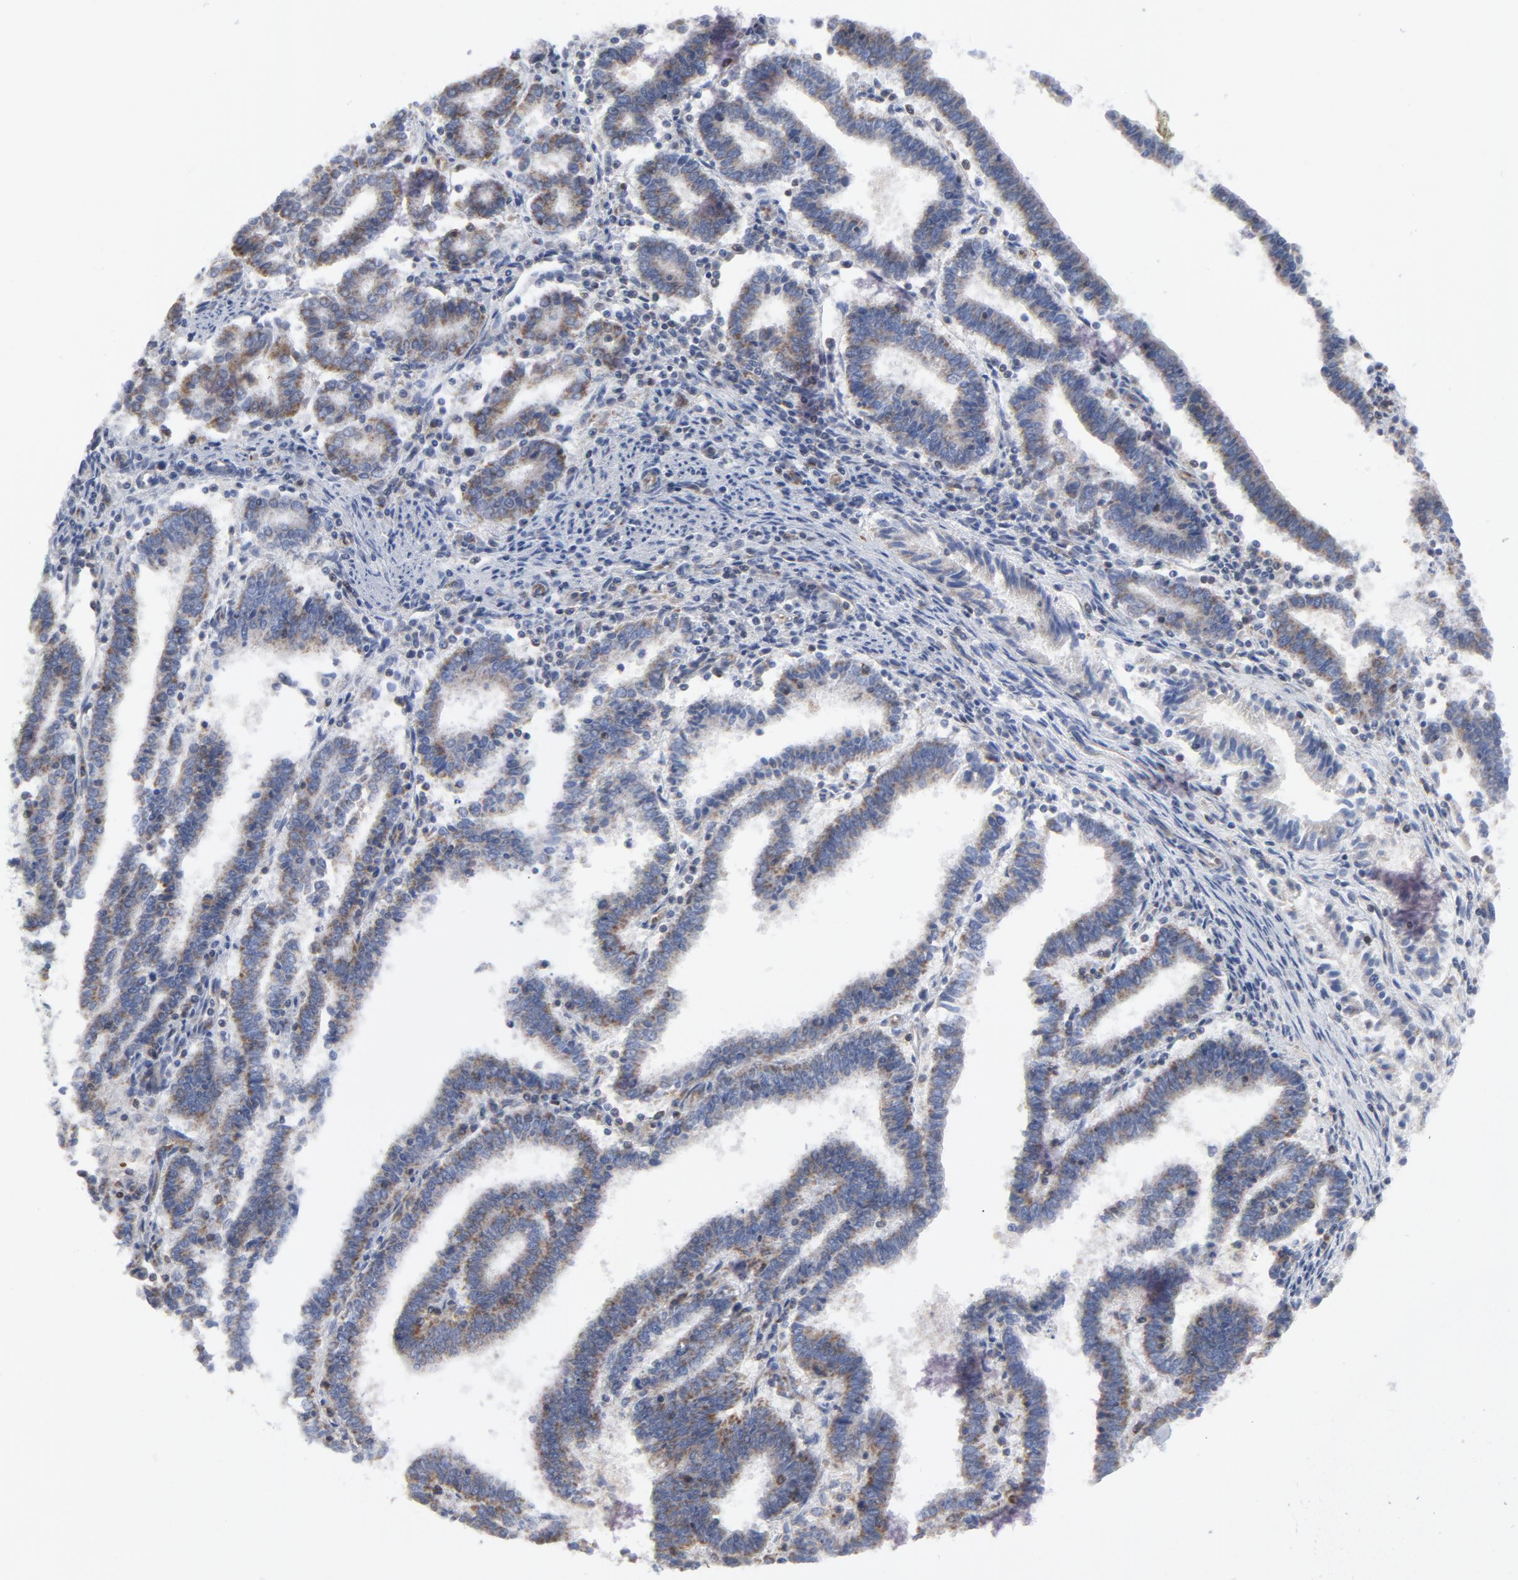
{"staining": {"intensity": "moderate", "quantity": ">75%", "location": "cytoplasmic/membranous"}, "tissue": "endometrial cancer", "cell_type": "Tumor cells", "image_type": "cancer", "snomed": [{"axis": "morphology", "description": "Adenocarcinoma, NOS"}, {"axis": "topography", "description": "Uterus"}], "caption": "Endometrial adenocarcinoma stained for a protein (brown) shows moderate cytoplasmic/membranous positive staining in approximately >75% of tumor cells.", "gene": "OXA1L", "patient": {"sex": "female", "age": 83}}